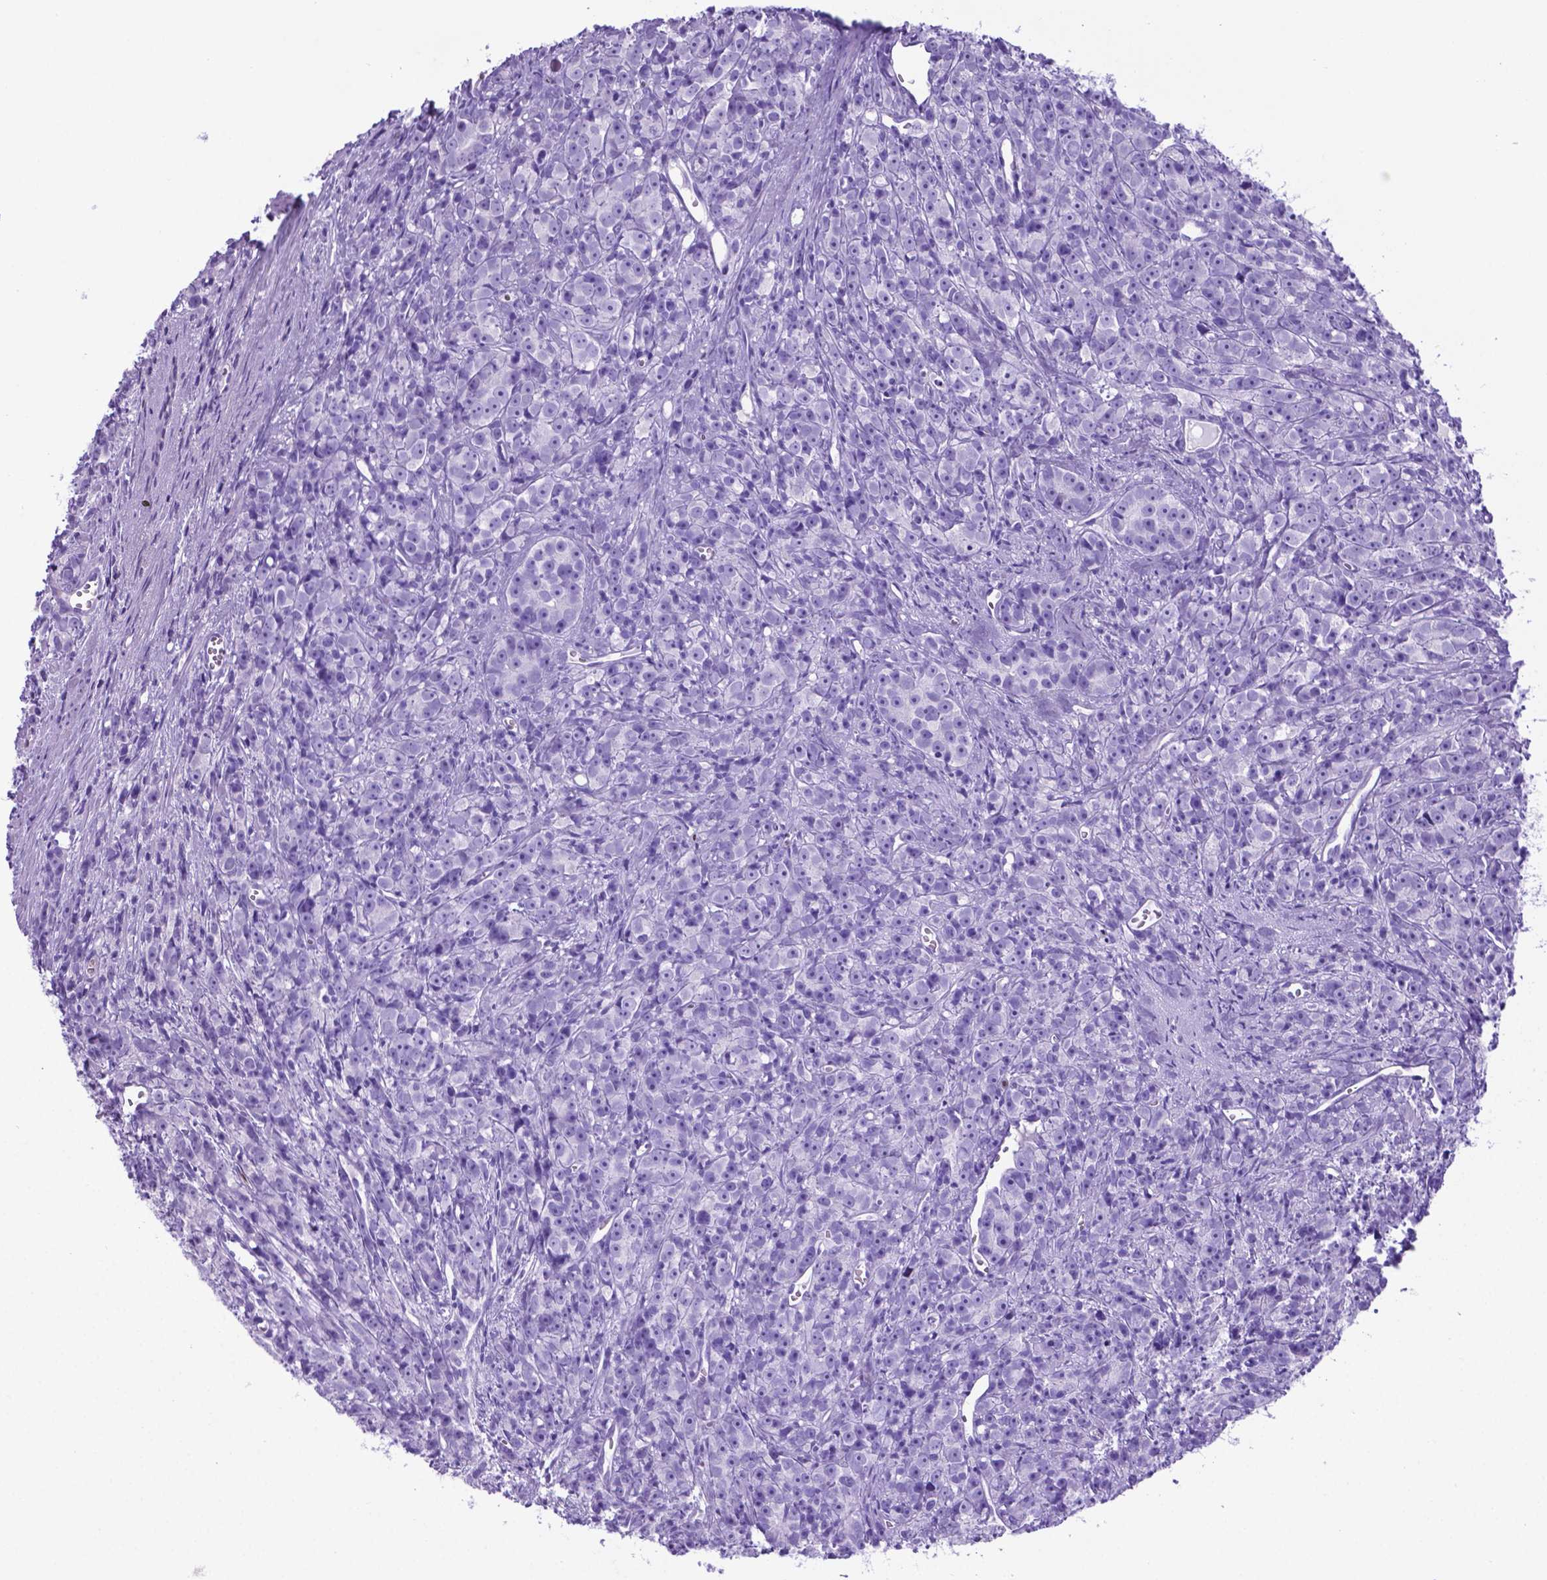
{"staining": {"intensity": "negative", "quantity": "none", "location": "none"}, "tissue": "prostate cancer", "cell_type": "Tumor cells", "image_type": "cancer", "snomed": [{"axis": "morphology", "description": "Adenocarcinoma, High grade"}, {"axis": "topography", "description": "Prostate"}], "caption": "High magnification brightfield microscopy of prostate cancer (adenocarcinoma (high-grade)) stained with DAB (3,3'-diaminobenzidine) (brown) and counterstained with hematoxylin (blue): tumor cells show no significant positivity.", "gene": "LZTR1", "patient": {"sex": "male", "age": 77}}